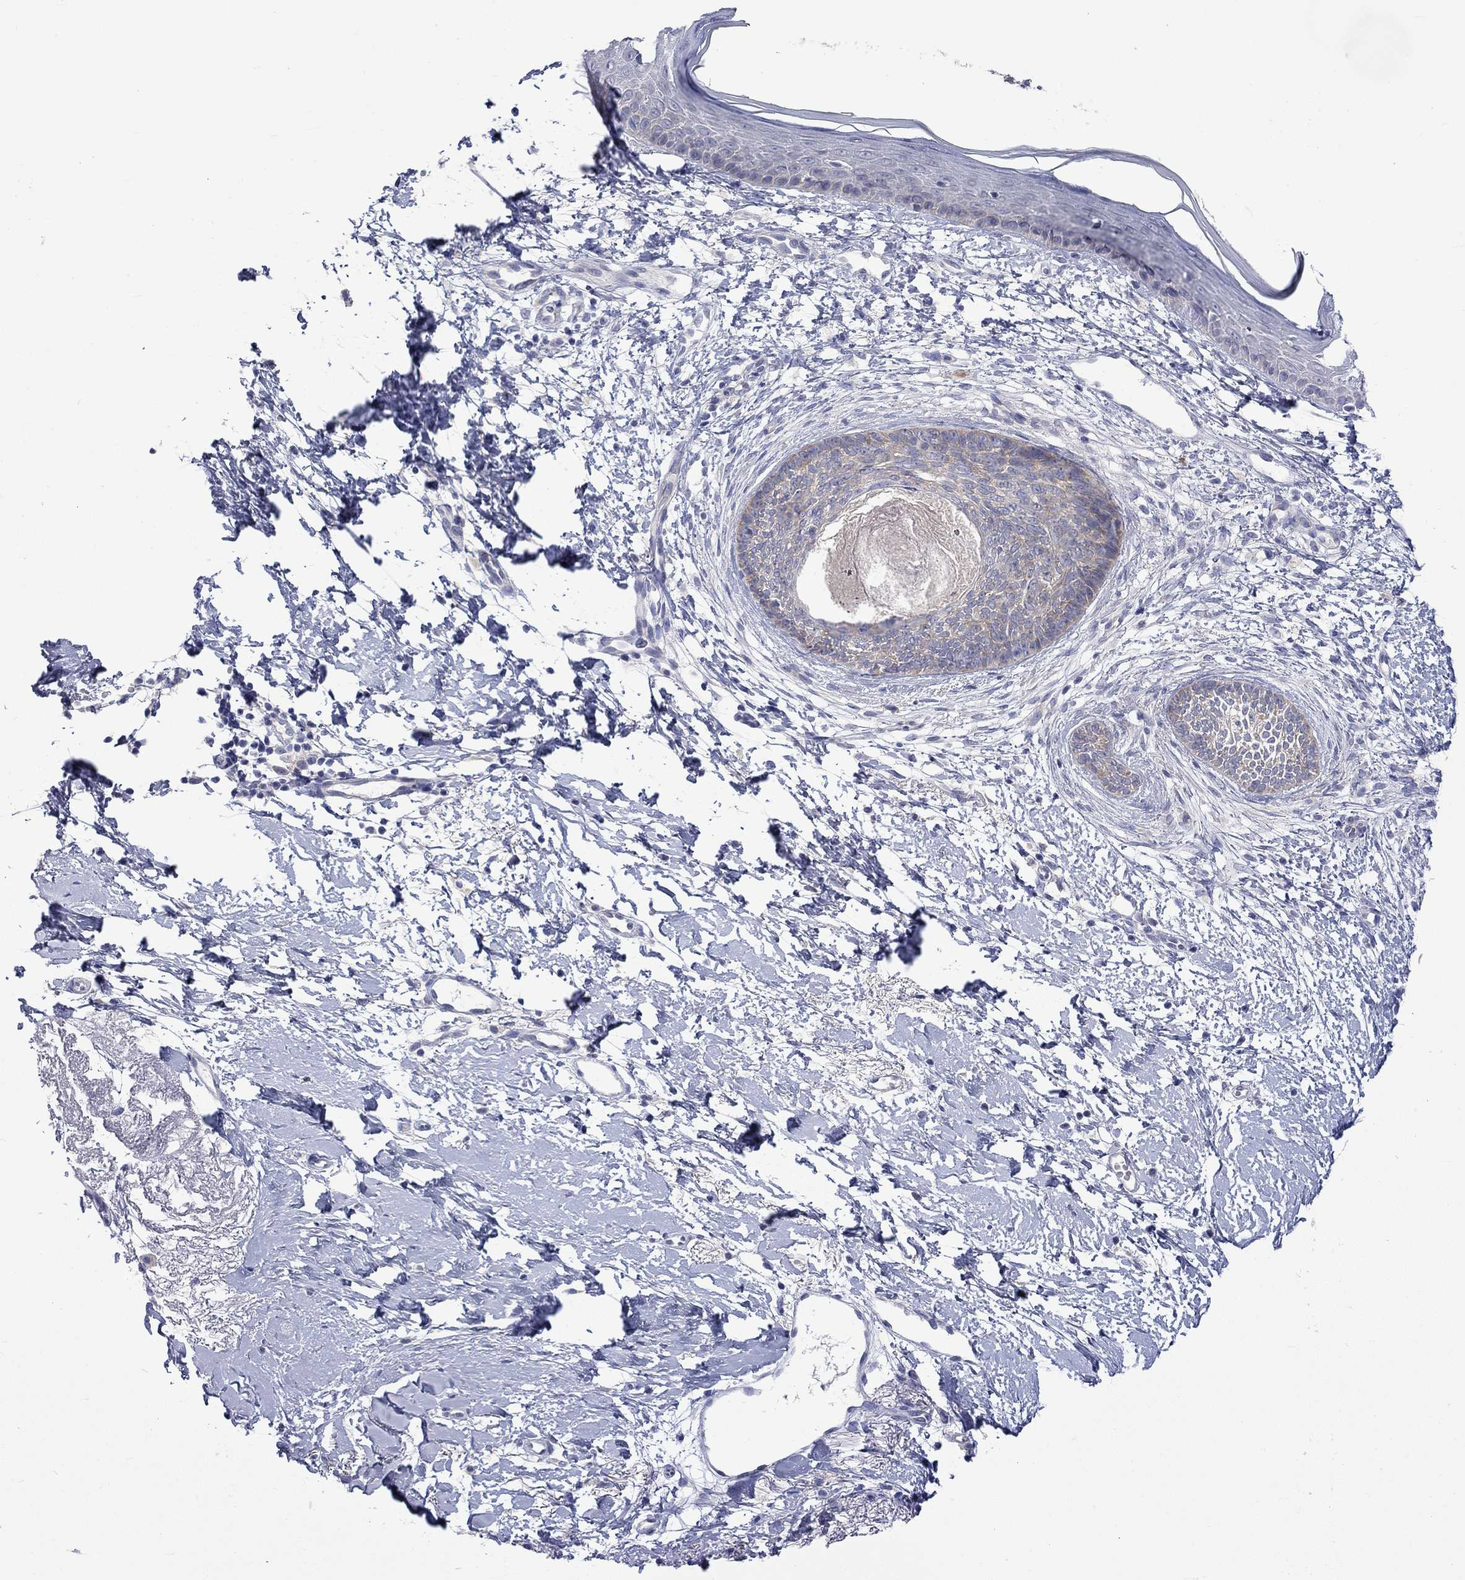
{"staining": {"intensity": "negative", "quantity": "none", "location": "none"}, "tissue": "skin cancer", "cell_type": "Tumor cells", "image_type": "cancer", "snomed": [{"axis": "morphology", "description": "Normal tissue, NOS"}, {"axis": "morphology", "description": "Basal cell carcinoma"}, {"axis": "topography", "description": "Skin"}], "caption": "Tumor cells are negative for brown protein staining in skin cancer (basal cell carcinoma).", "gene": "CERS1", "patient": {"sex": "male", "age": 84}}